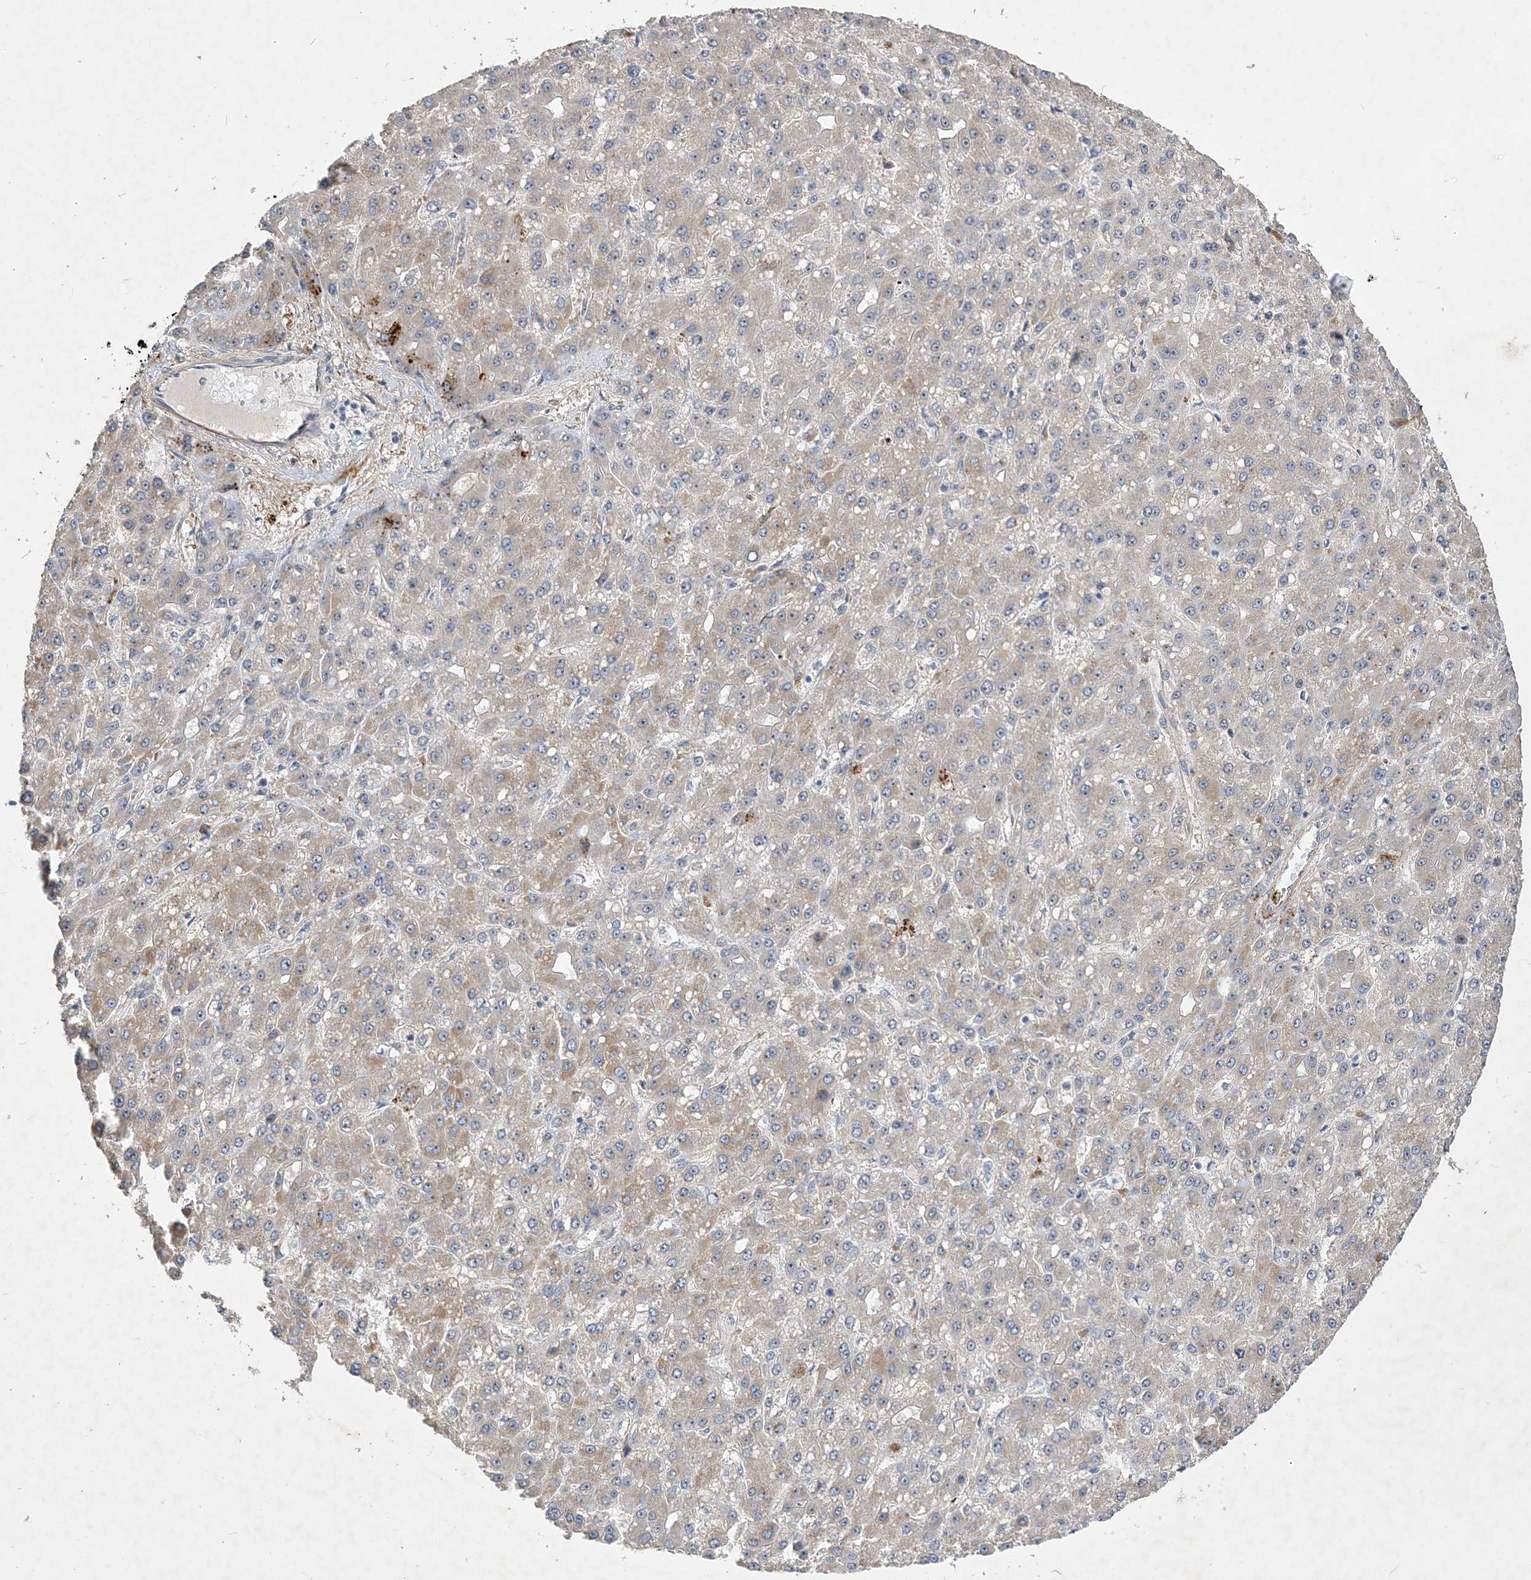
{"staining": {"intensity": "moderate", "quantity": "<25%", "location": "cytoplasmic/membranous"}, "tissue": "liver cancer", "cell_type": "Tumor cells", "image_type": "cancer", "snomed": [{"axis": "morphology", "description": "Carcinoma, Hepatocellular, NOS"}, {"axis": "topography", "description": "Liver"}], "caption": "Liver cancer stained with a protein marker reveals moderate staining in tumor cells.", "gene": "FEZ2", "patient": {"sex": "male", "age": 67}}